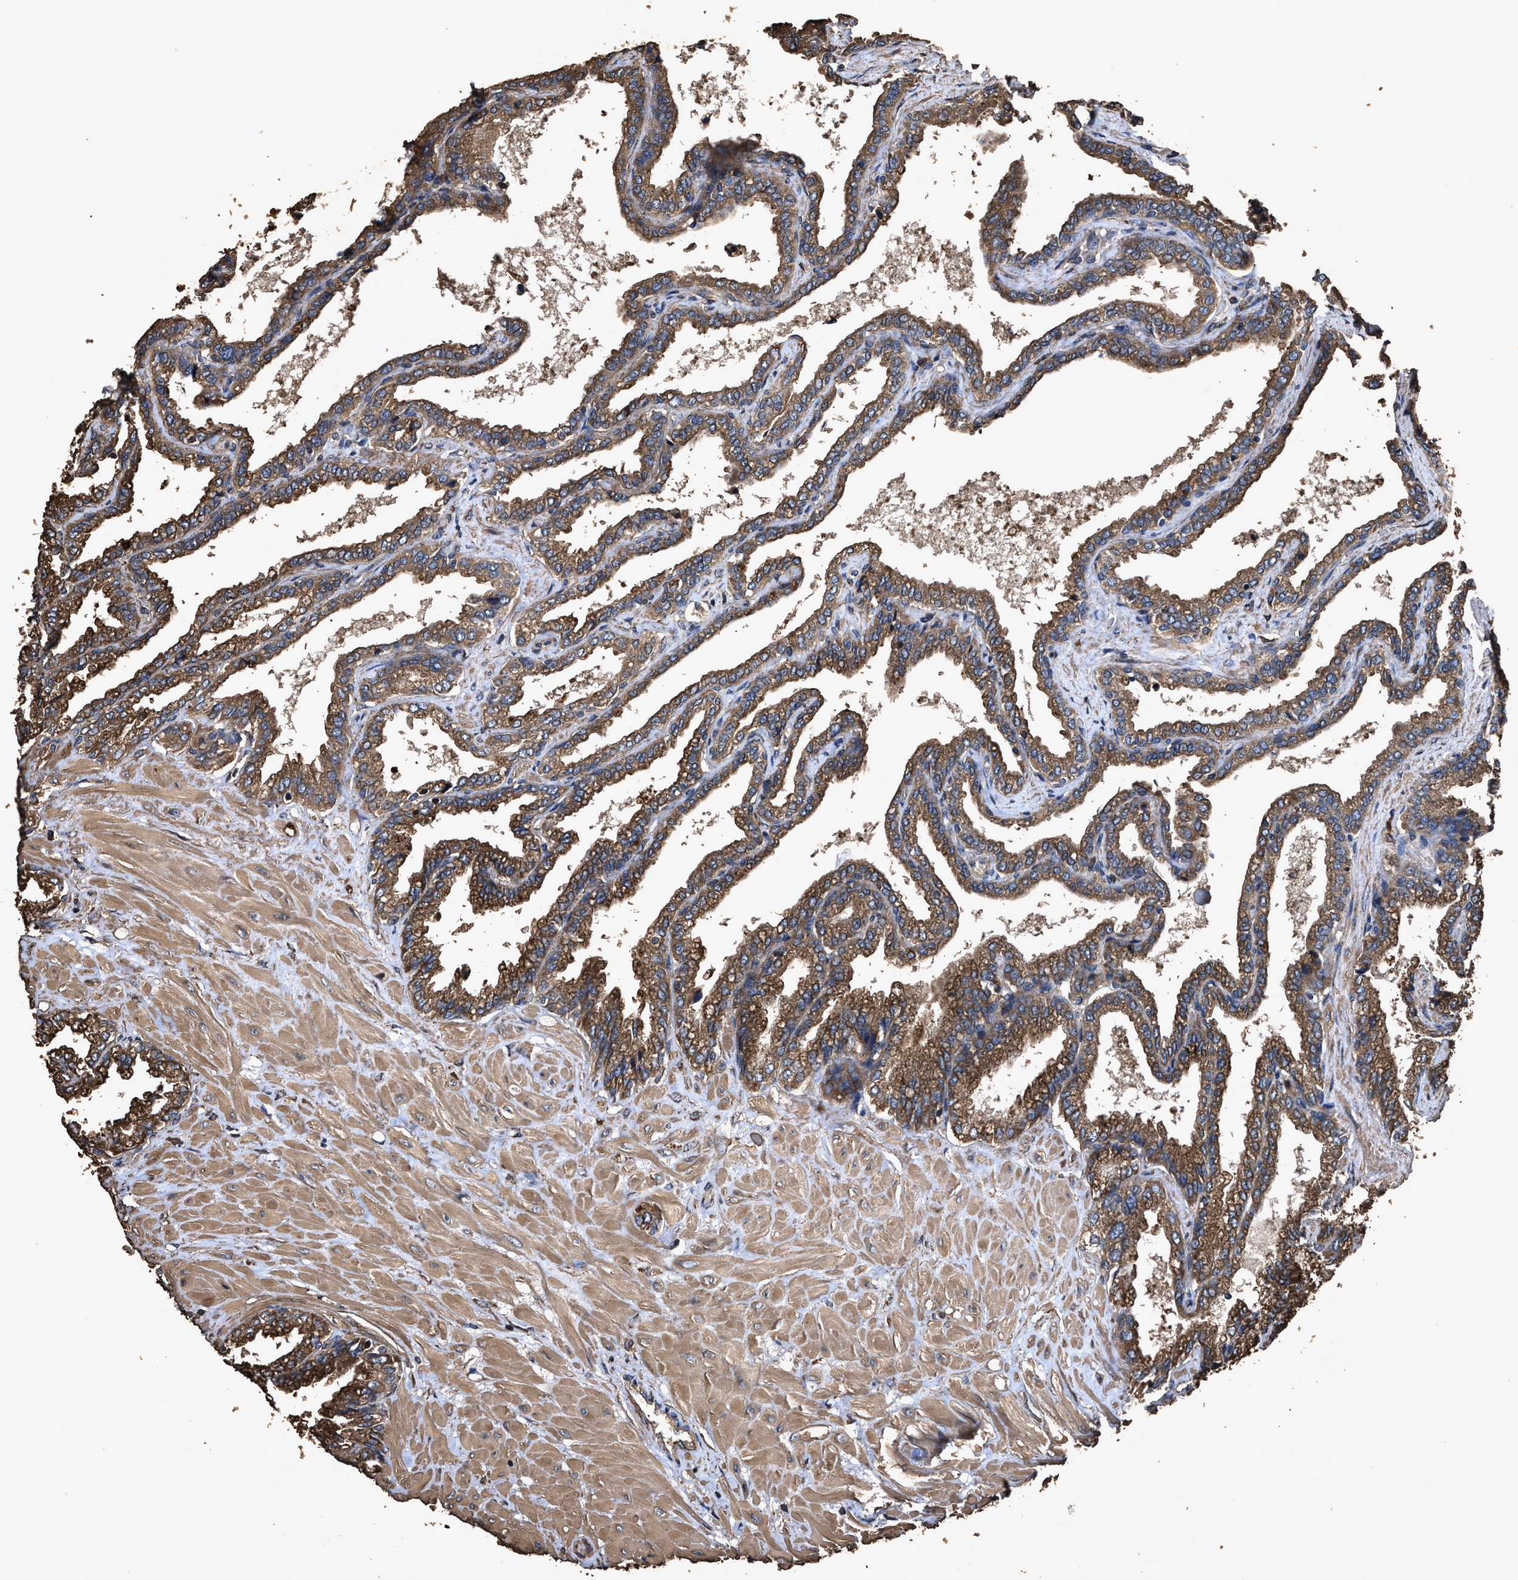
{"staining": {"intensity": "moderate", "quantity": ">75%", "location": "cytoplasmic/membranous"}, "tissue": "seminal vesicle", "cell_type": "Glandular cells", "image_type": "normal", "snomed": [{"axis": "morphology", "description": "Normal tissue, NOS"}, {"axis": "topography", "description": "Seminal veicle"}], "caption": "DAB immunohistochemical staining of benign seminal vesicle displays moderate cytoplasmic/membranous protein staining in approximately >75% of glandular cells. Nuclei are stained in blue.", "gene": "ZMYND19", "patient": {"sex": "male", "age": 46}}